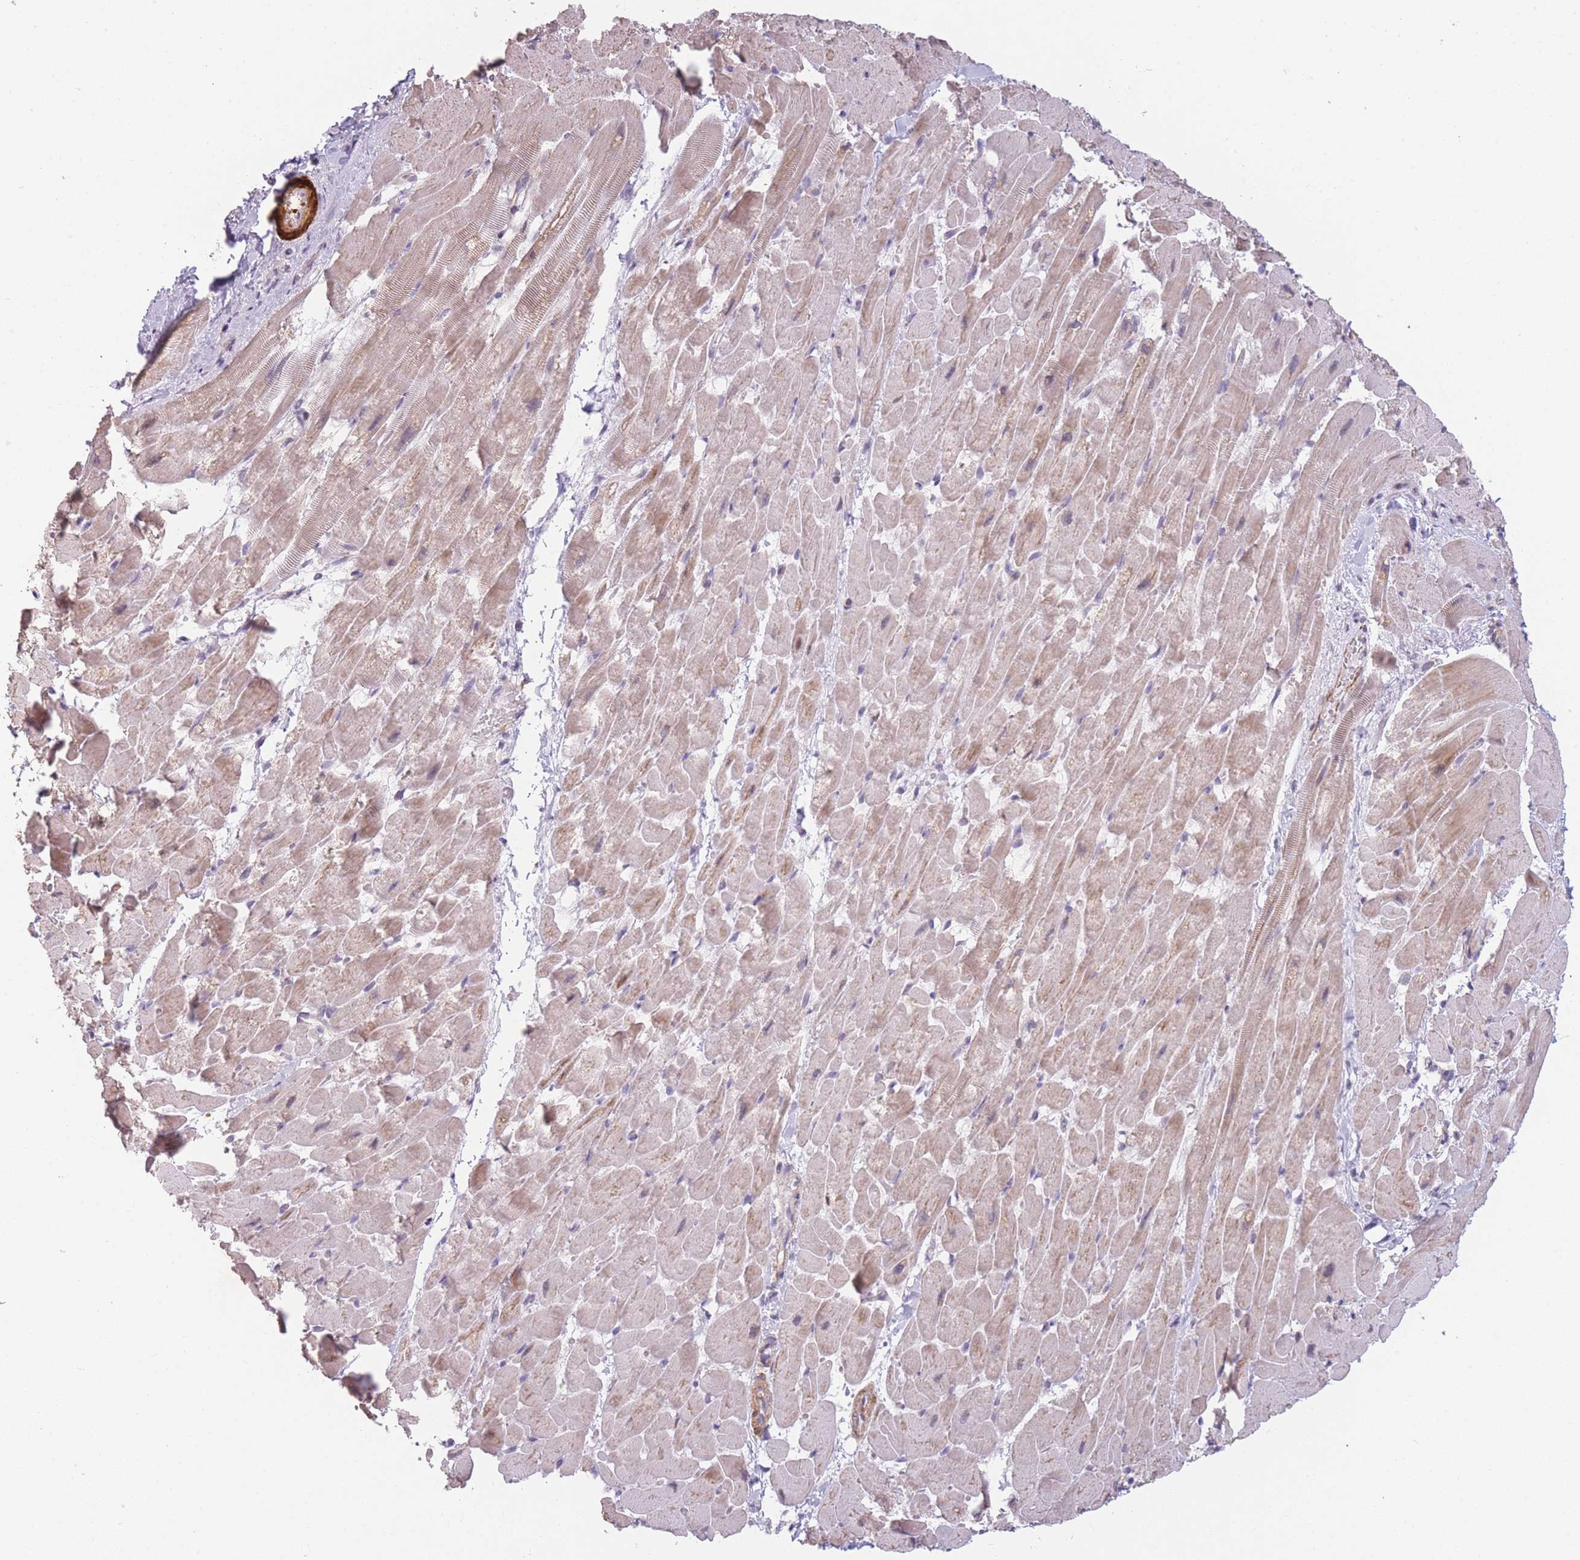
{"staining": {"intensity": "moderate", "quantity": "<25%", "location": "nuclear"}, "tissue": "heart muscle", "cell_type": "Cardiomyocytes", "image_type": "normal", "snomed": [{"axis": "morphology", "description": "Normal tissue, NOS"}, {"axis": "topography", "description": "Heart"}], "caption": "IHC (DAB (3,3'-diaminobenzidine)) staining of unremarkable human heart muscle reveals moderate nuclear protein positivity in approximately <25% of cardiomyocytes. The protein is stained brown, and the nuclei are stained in blue (DAB IHC with brightfield microscopy, high magnification).", "gene": "SIN3B", "patient": {"sex": "male", "age": 37}}